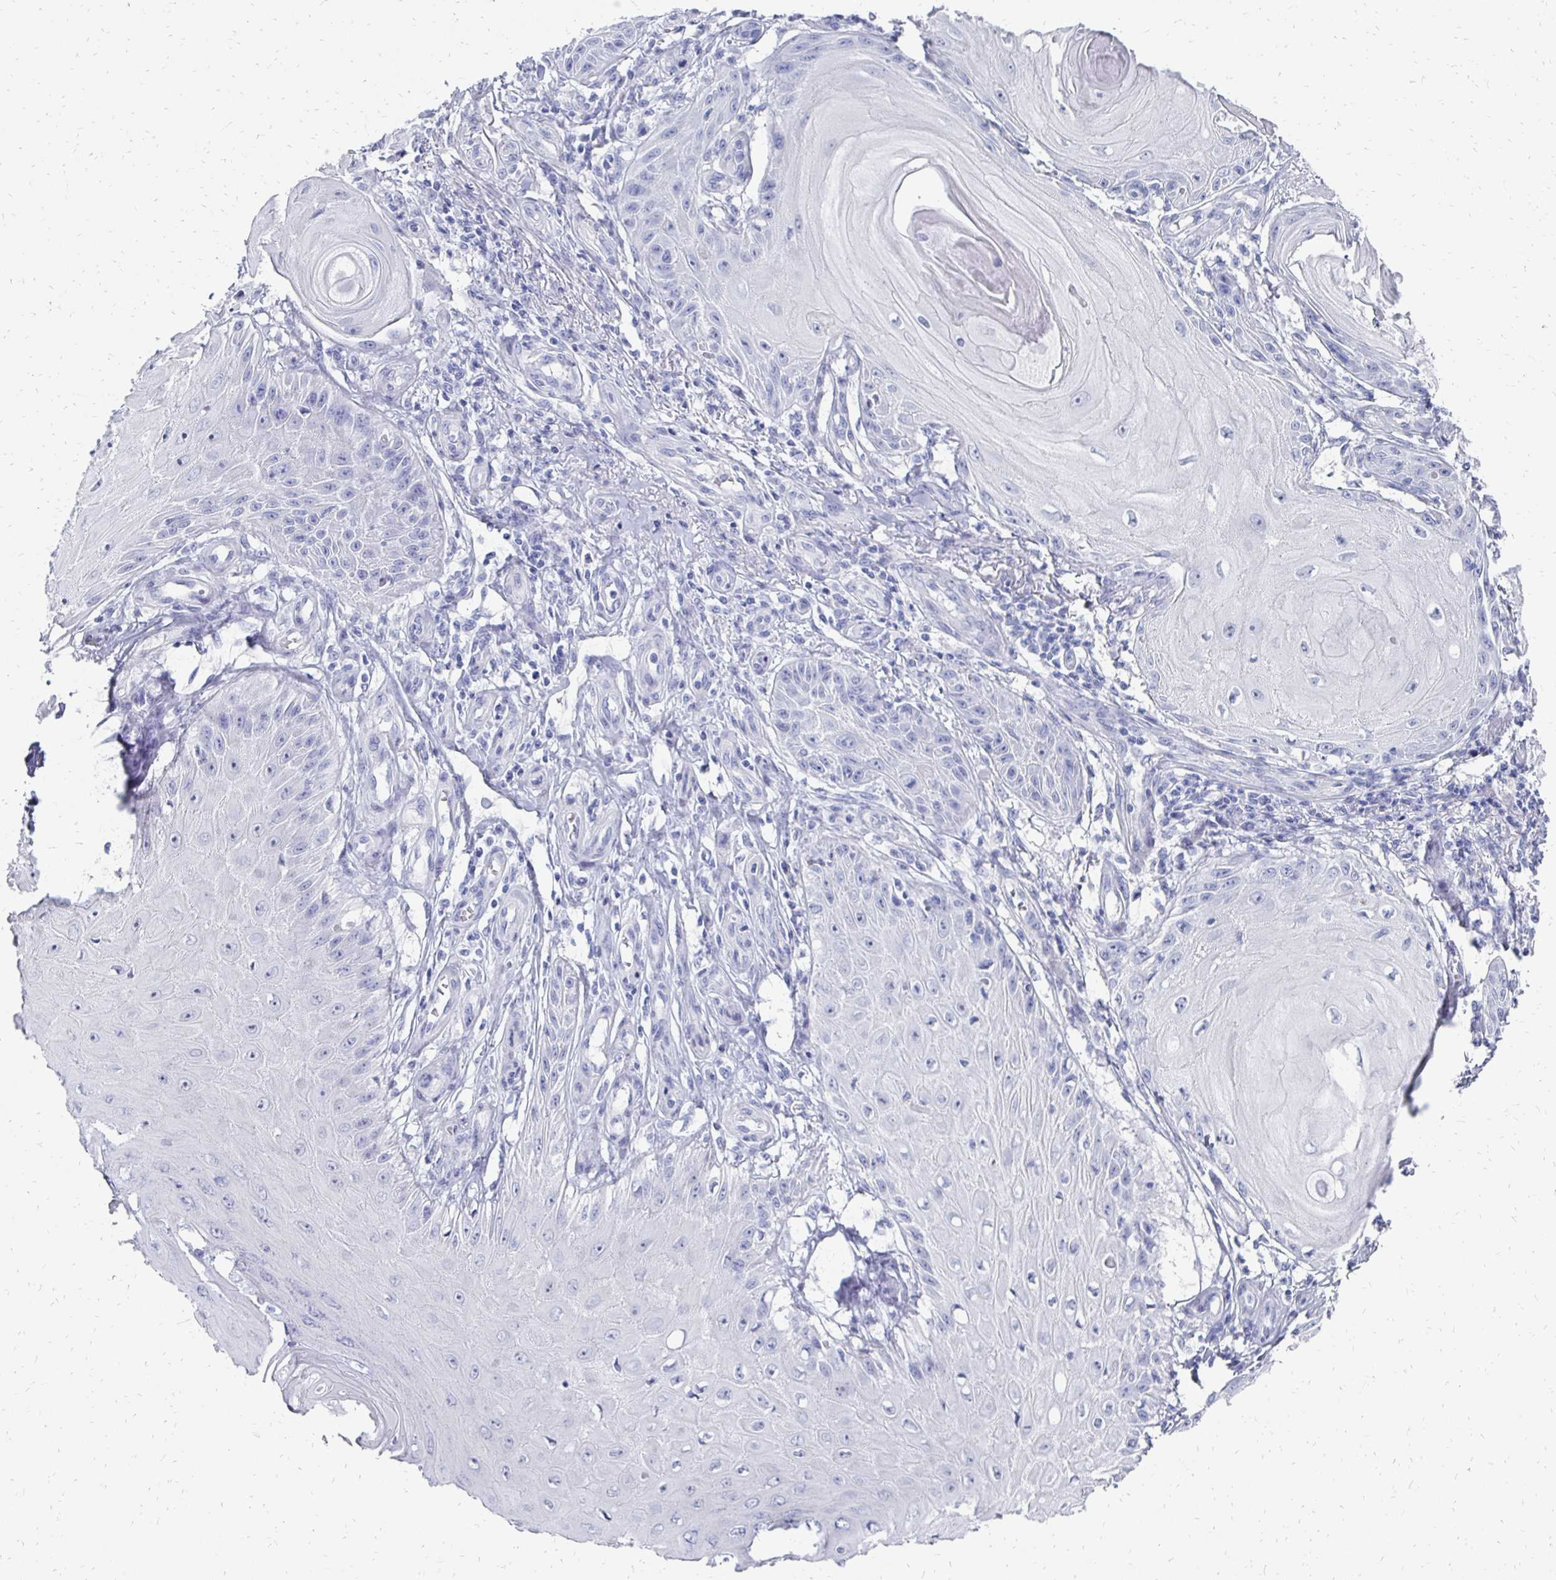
{"staining": {"intensity": "negative", "quantity": "none", "location": "none"}, "tissue": "skin cancer", "cell_type": "Tumor cells", "image_type": "cancer", "snomed": [{"axis": "morphology", "description": "Squamous cell carcinoma, NOS"}, {"axis": "topography", "description": "Skin"}], "caption": "Immunohistochemistry of human skin cancer (squamous cell carcinoma) shows no positivity in tumor cells. Brightfield microscopy of IHC stained with DAB (3,3'-diaminobenzidine) (brown) and hematoxylin (blue), captured at high magnification.", "gene": "SYCP3", "patient": {"sex": "female", "age": 77}}